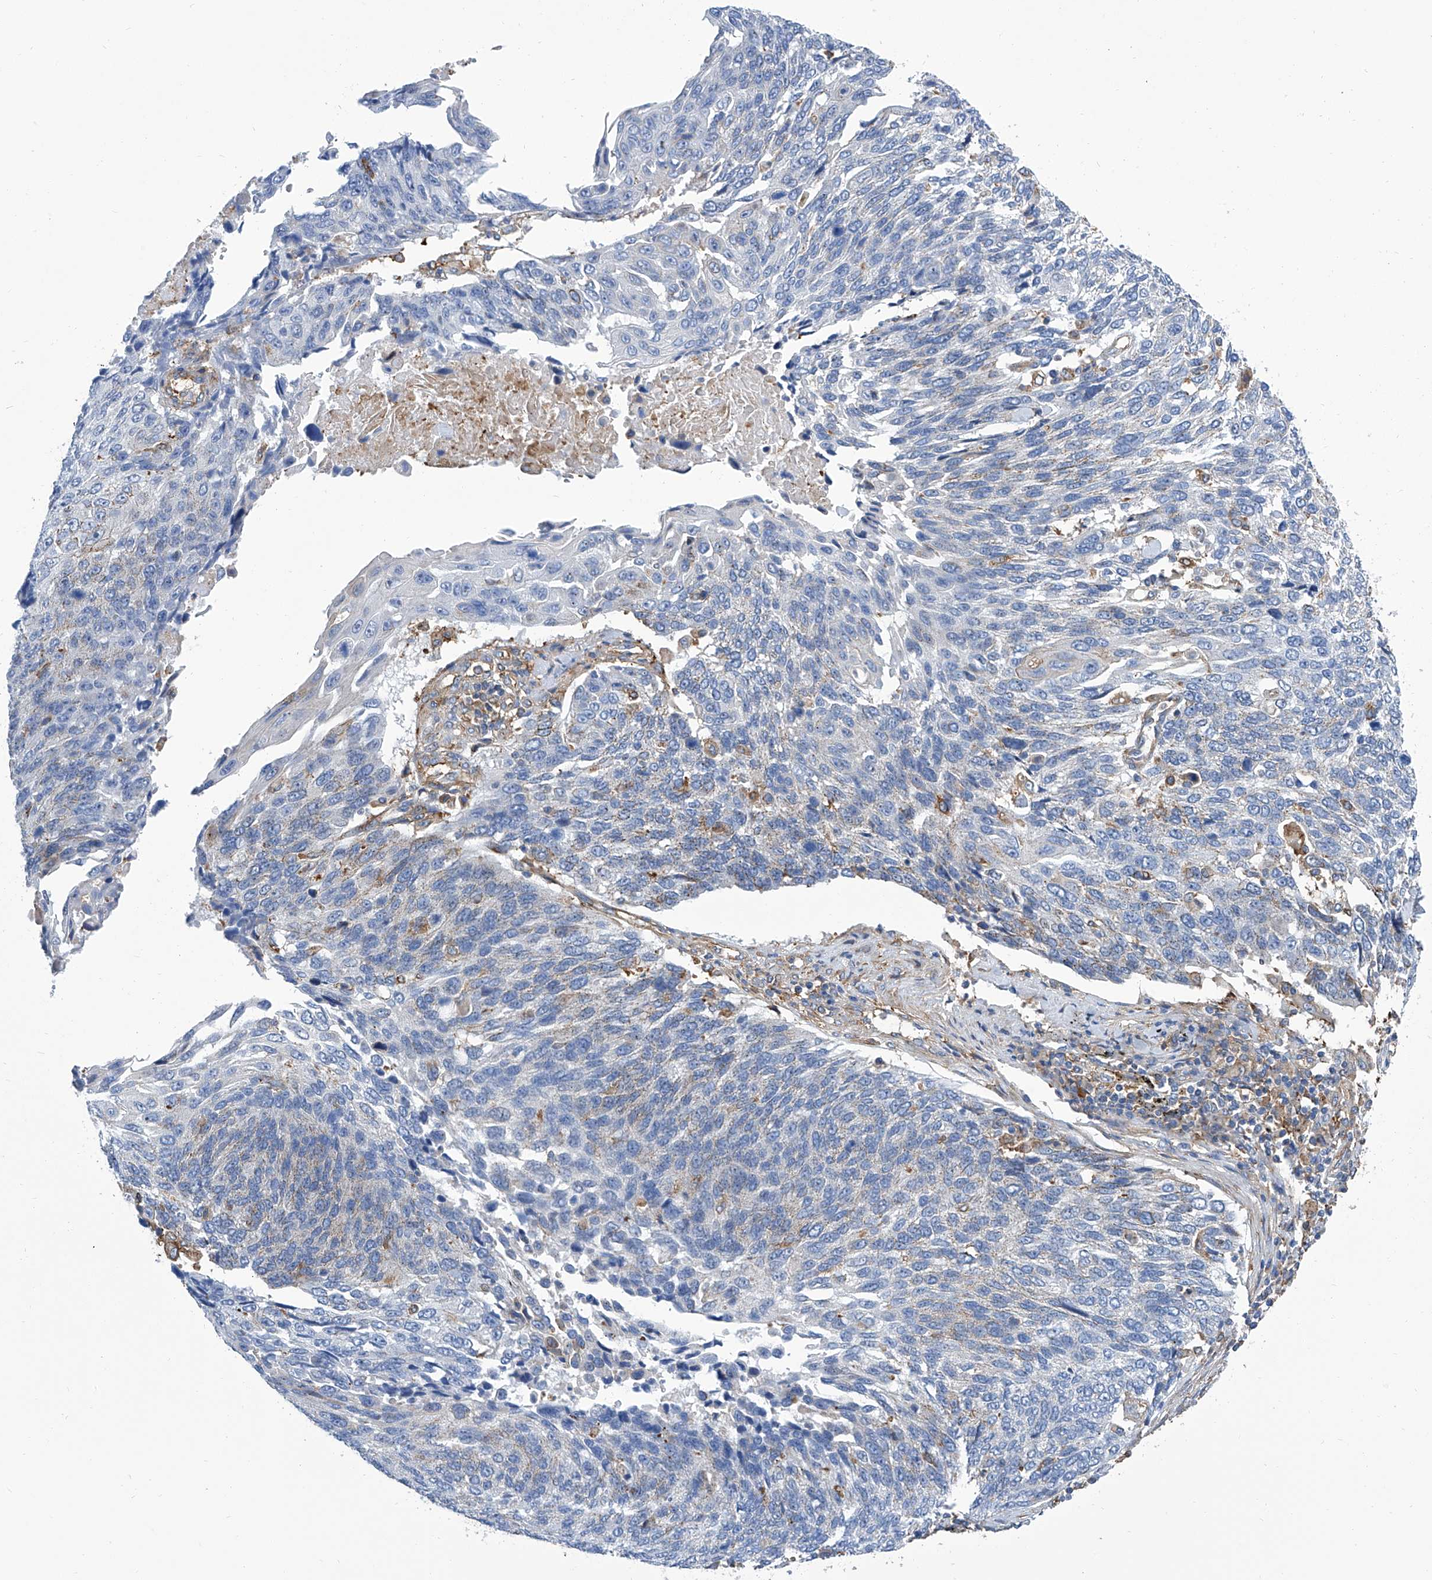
{"staining": {"intensity": "negative", "quantity": "none", "location": "none"}, "tissue": "lung cancer", "cell_type": "Tumor cells", "image_type": "cancer", "snomed": [{"axis": "morphology", "description": "Squamous cell carcinoma, NOS"}, {"axis": "topography", "description": "Lung"}], "caption": "This is a image of IHC staining of lung squamous cell carcinoma, which shows no positivity in tumor cells.", "gene": "GPT", "patient": {"sex": "male", "age": 66}}